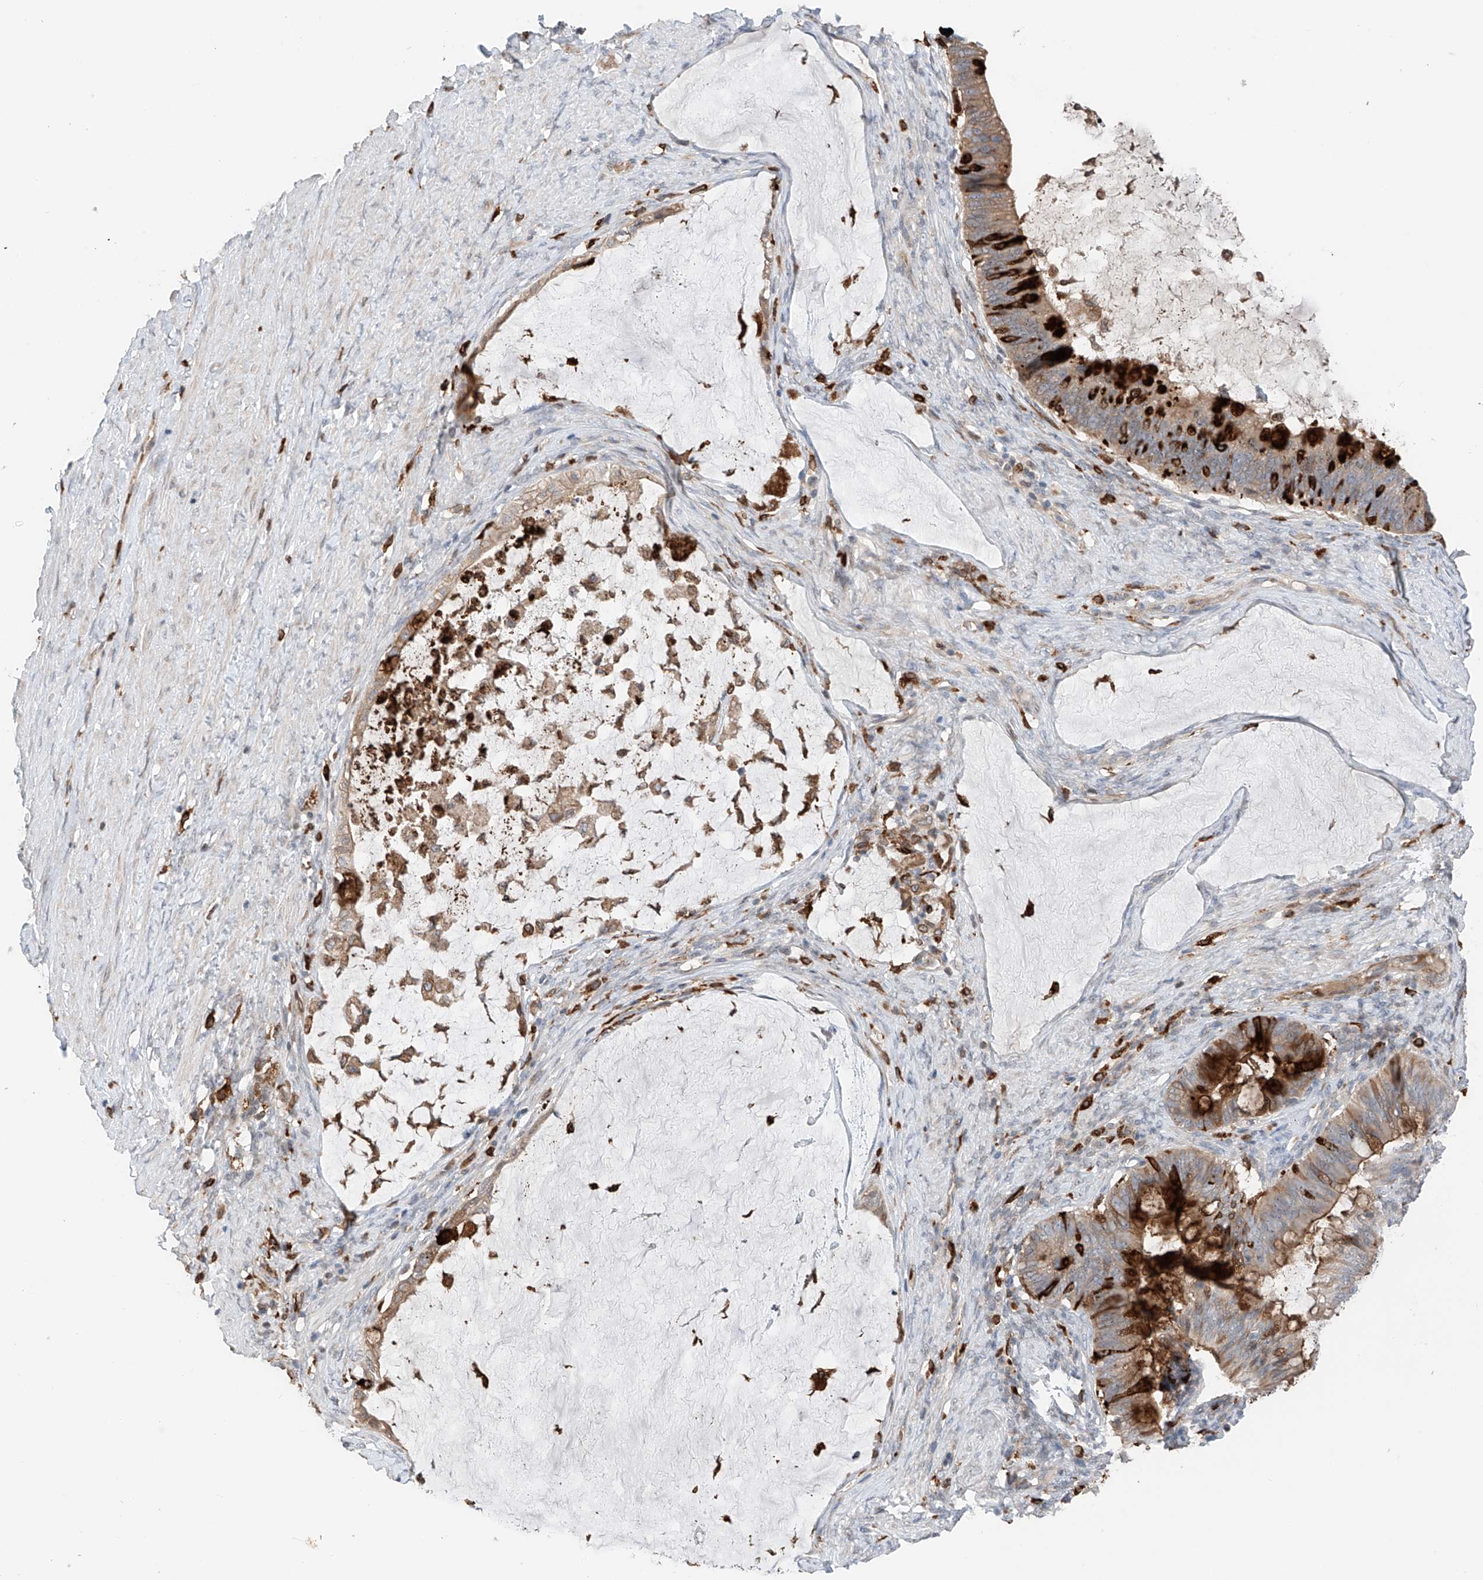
{"staining": {"intensity": "strong", "quantity": ">75%", "location": "cytoplasmic/membranous"}, "tissue": "ovarian cancer", "cell_type": "Tumor cells", "image_type": "cancer", "snomed": [{"axis": "morphology", "description": "Cystadenocarcinoma, mucinous, NOS"}, {"axis": "topography", "description": "Ovary"}], "caption": "Ovarian mucinous cystadenocarcinoma stained for a protein reveals strong cytoplasmic/membranous positivity in tumor cells.", "gene": "TBXAS1", "patient": {"sex": "female", "age": 61}}